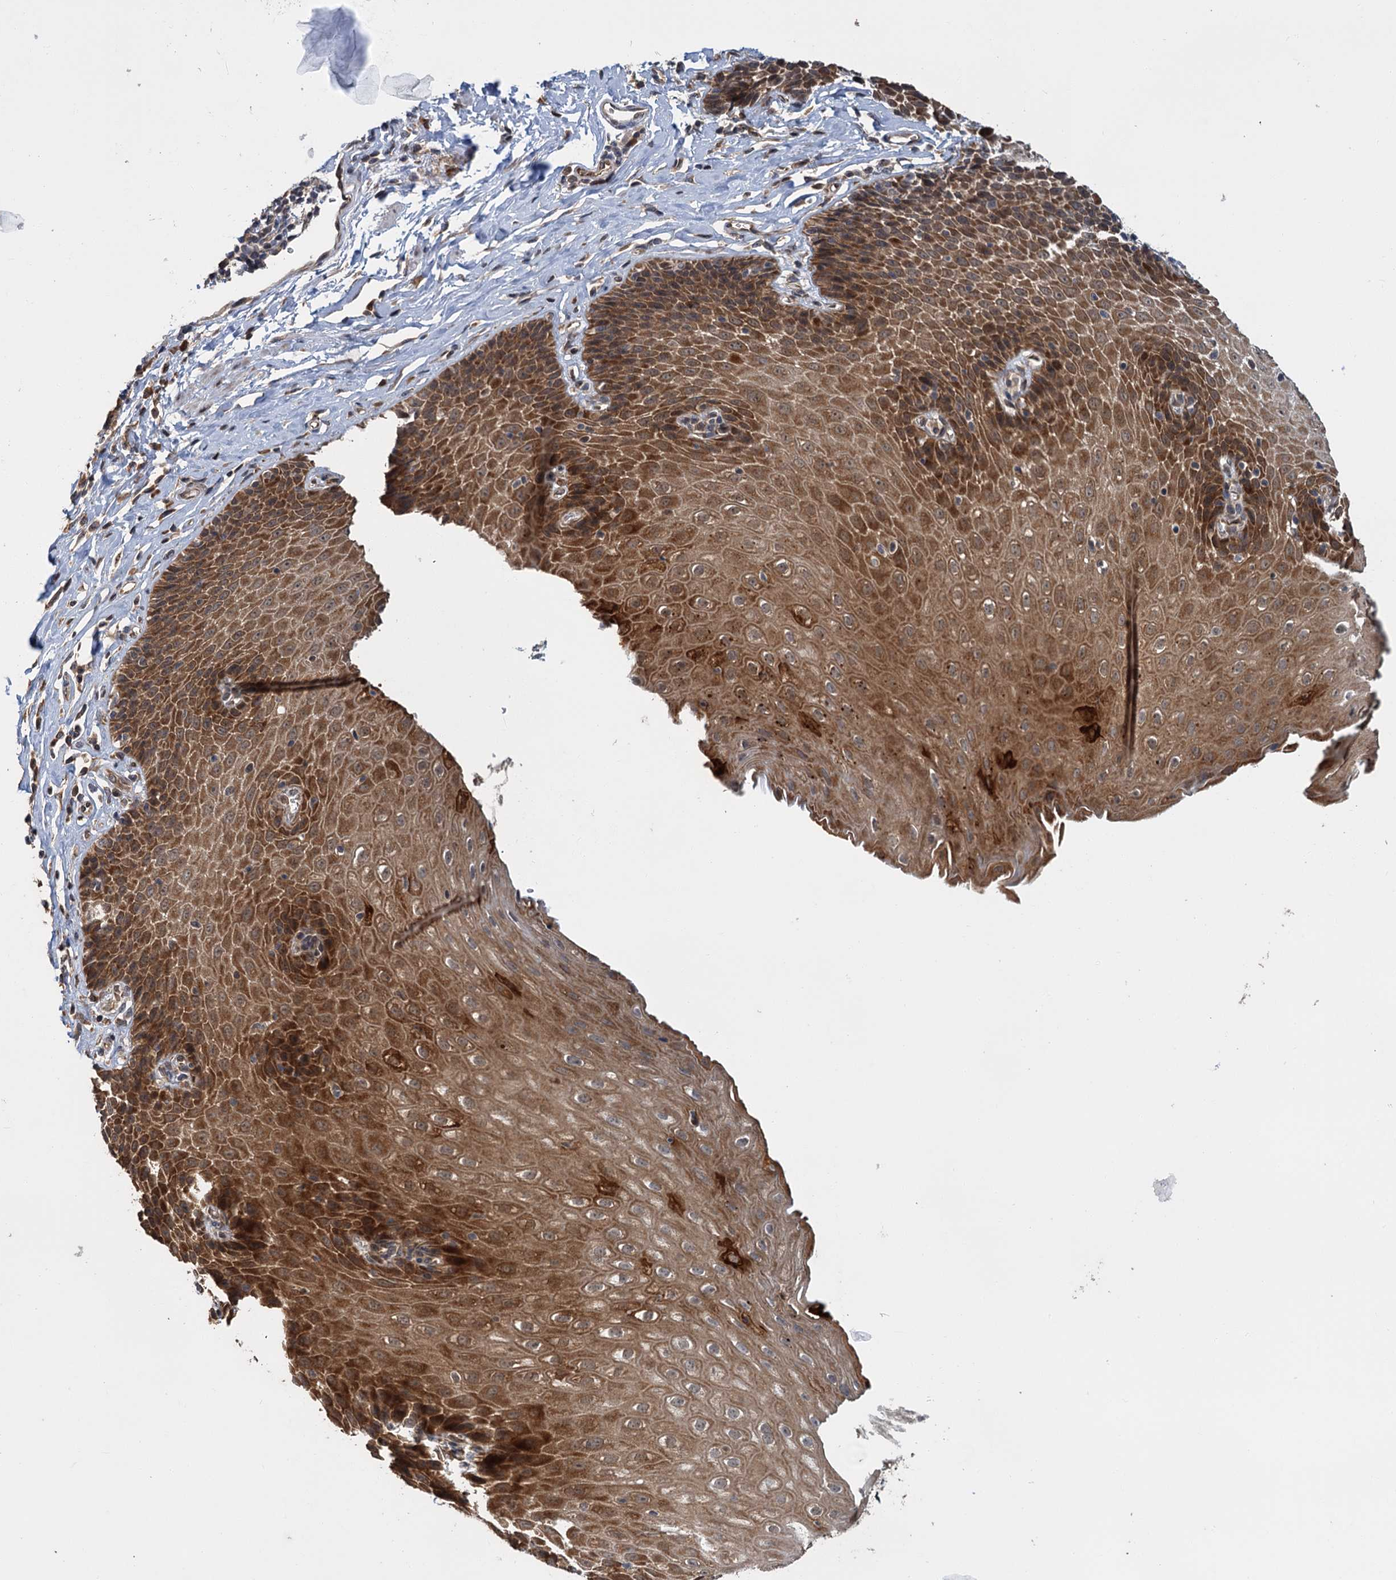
{"staining": {"intensity": "strong", "quantity": ">75%", "location": "cytoplasmic/membranous"}, "tissue": "esophagus", "cell_type": "Squamous epithelial cells", "image_type": "normal", "snomed": [{"axis": "morphology", "description": "Normal tissue, NOS"}, {"axis": "topography", "description": "Esophagus"}], "caption": "Squamous epithelial cells reveal strong cytoplasmic/membranous positivity in about >75% of cells in benign esophagus. (Brightfield microscopy of DAB IHC at high magnification).", "gene": "KANSL2", "patient": {"sex": "female", "age": 61}}